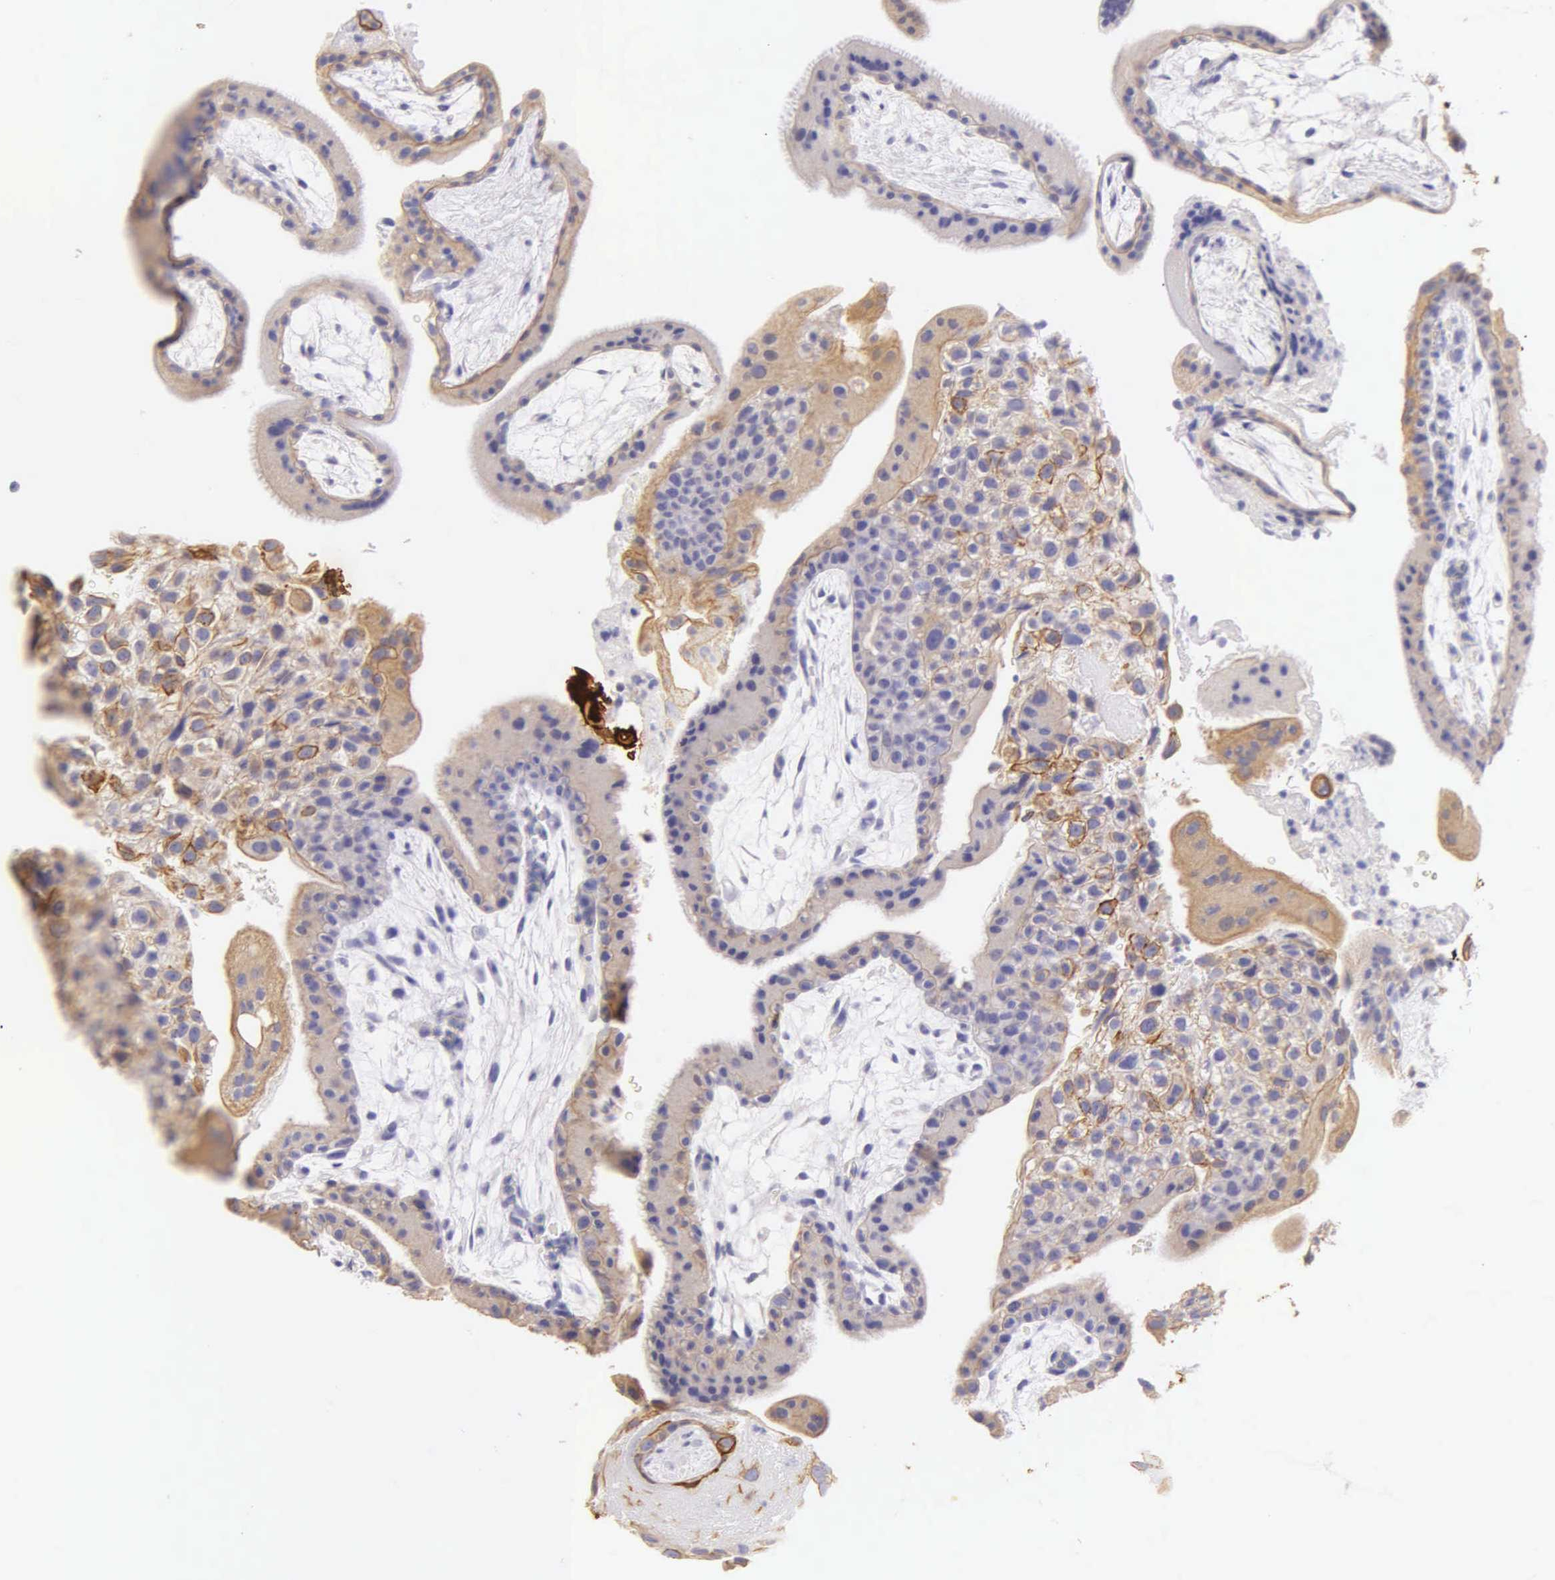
{"staining": {"intensity": "weak", "quantity": "25%-75%", "location": "cytoplasmic/membranous"}, "tissue": "placenta", "cell_type": "Decidual cells", "image_type": "normal", "snomed": [{"axis": "morphology", "description": "Normal tissue, NOS"}, {"axis": "topography", "description": "Placenta"}], "caption": "A micrograph of placenta stained for a protein displays weak cytoplasmic/membranous brown staining in decidual cells.", "gene": "KRT17", "patient": {"sex": "female", "age": 19}}